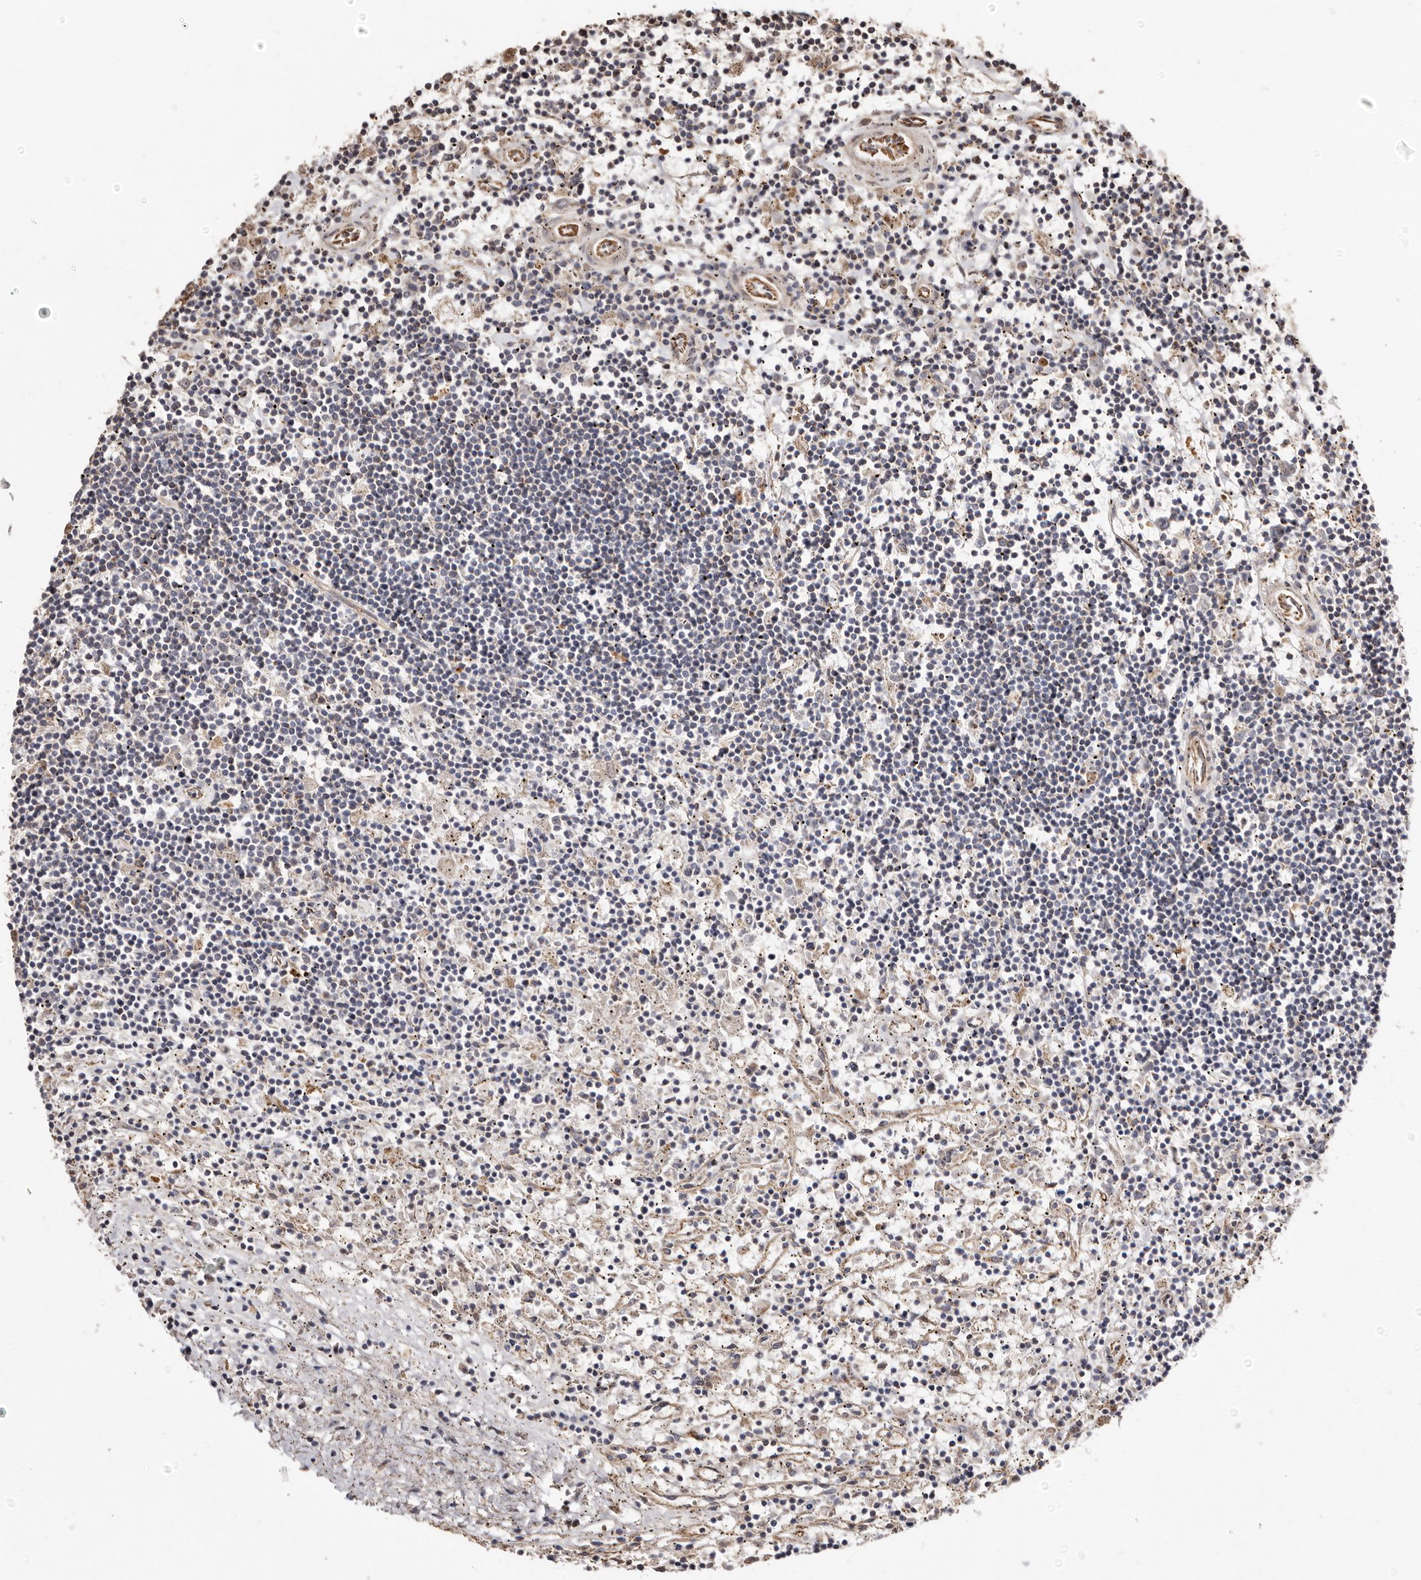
{"staining": {"intensity": "negative", "quantity": "none", "location": "none"}, "tissue": "lymphoma", "cell_type": "Tumor cells", "image_type": "cancer", "snomed": [{"axis": "morphology", "description": "Malignant lymphoma, non-Hodgkin's type, Low grade"}, {"axis": "topography", "description": "Spleen"}], "caption": "An image of human lymphoma is negative for staining in tumor cells.", "gene": "MACC1", "patient": {"sex": "male", "age": 76}}